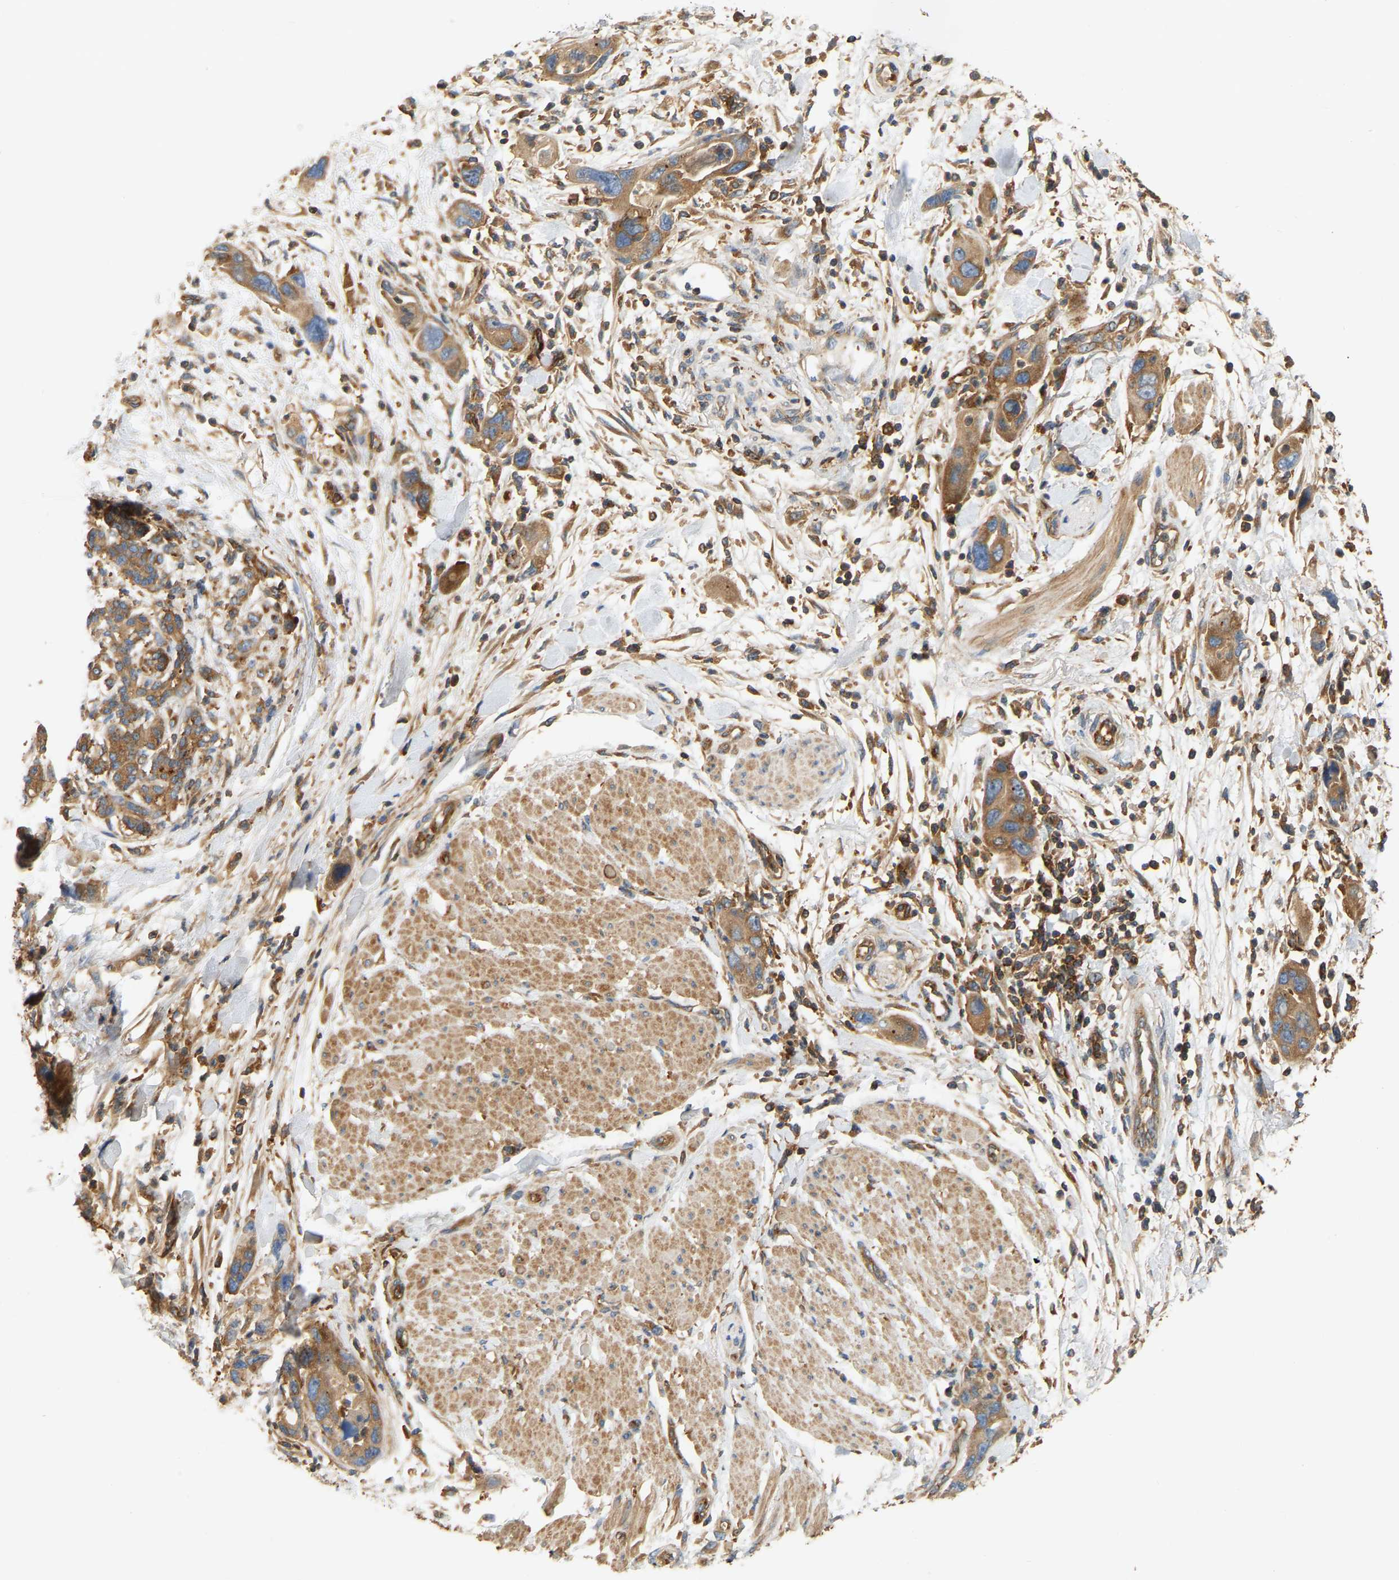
{"staining": {"intensity": "moderate", "quantity": ">75%", "location": "cytoplasmic/membranous"}, "tissue": "pancreatic cancer", "cell_type": "Tumor cells", "image_type": "cancer", "snomed": [{"axis": "morphology", "description": "Normal tissue, NOS"}, {"axis": "morphology", "description": "Adenocarcinoma, NOS"}, {"axis": "topography", "description": "Pancreas"}], "caption": "Adenocarcinoma (pancreatic) stained for a protein (brown) exhibits moderate cytoplasmic/membranous positive staining in approximately >75% of tumor cells.", "gene": "AKAP13", "patient": {"sex": "female", "age": 71}}